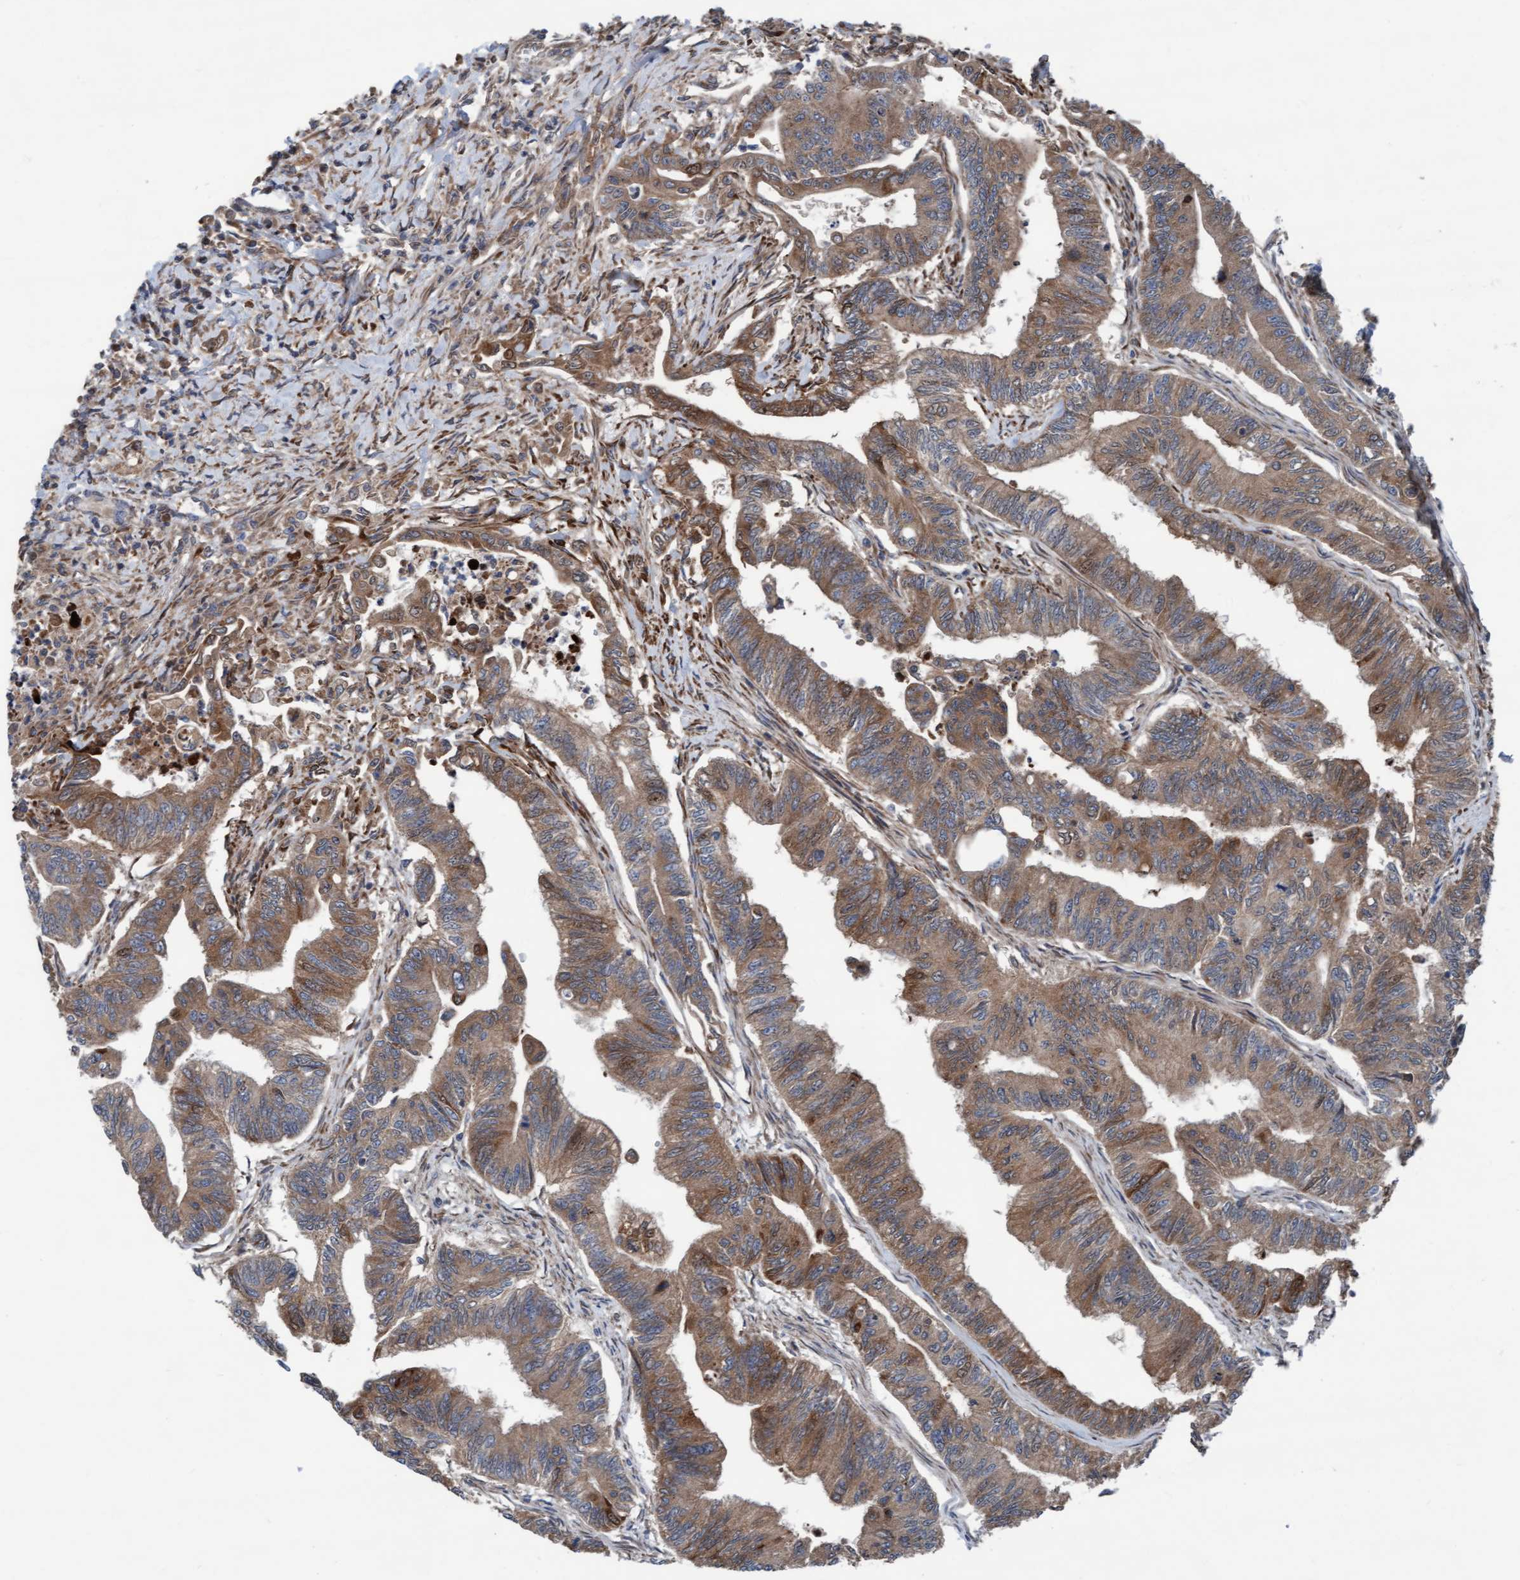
{"staining": {"intensity": "moderate", "quantity": ">75%", "location": "cytoplasmic/membranous"}, "tissue": "colorectal cancer", "cell_type": "Tumor cells", "image_type": "cancer", "snomed": [{"axis": "morphology", "description": "Adenoma, NOS"}, {"axis": "morphology", "description": "Adenocarcinoma, NOS"}, {"axis": "topography", "description": "Colon"}], "caption": "Human adenocarcinoma (colorectal) stained with a protein marker displays moderate staining in tumor cells.", "gene": "KLHL26", "patient": {"sex": "male", "age": 79}}